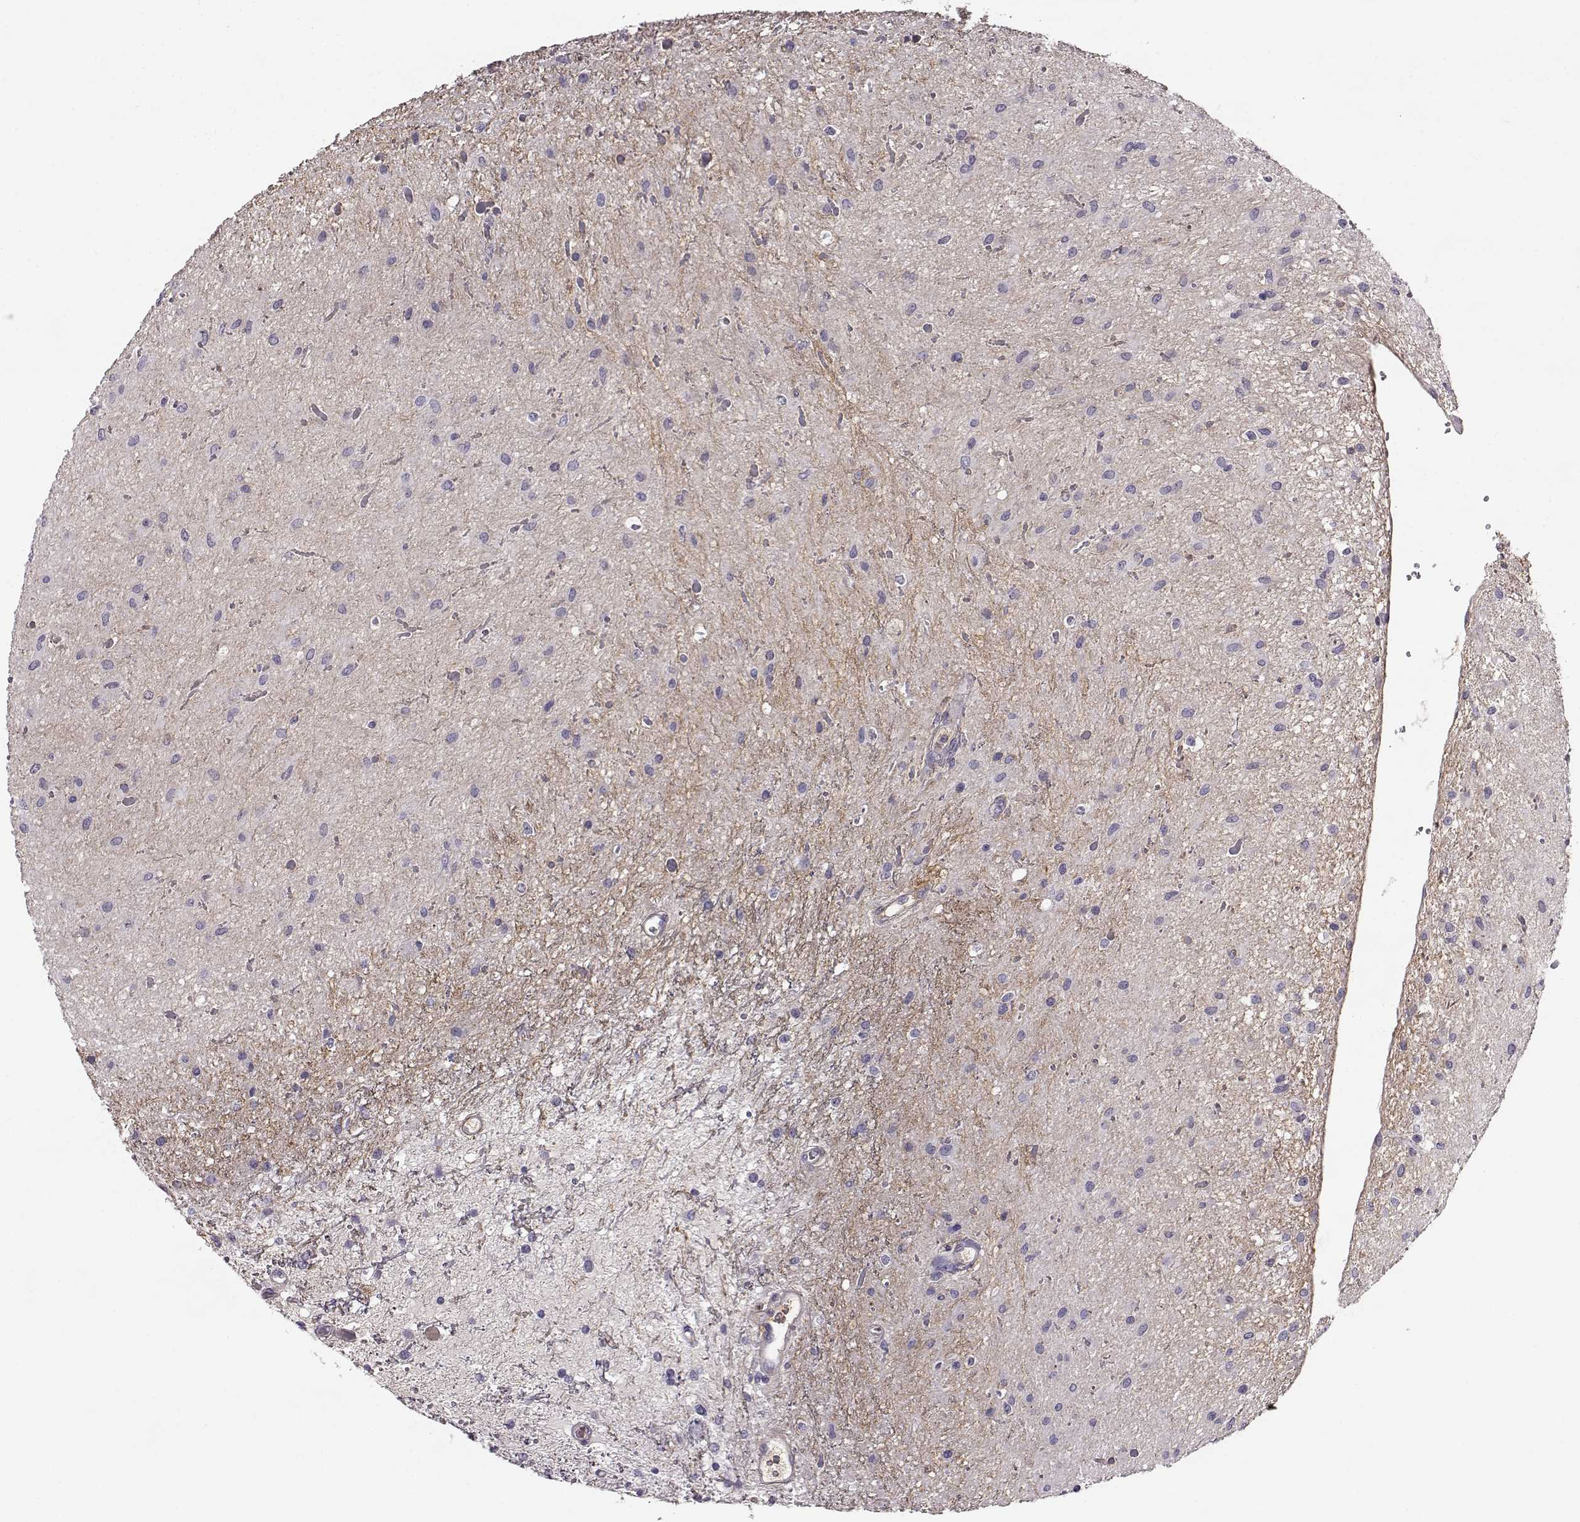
{"staining": {"intensity": "negative", "quantity": "none", "location": "none"}, "tissue": "glioma", "cell_type": "Tumor cells", "image_type": "cancer", "snomed": [{"axis": "morphology", "description": "Glioma, malignant, Low grade"}, {"axis": "topography", "description": "Cerebellum"}], "caption": "Tumor cells are negative for protein expression in human glioma.", "gene": "TRIM69", "patient": {"sex": "female", "age": 14}}